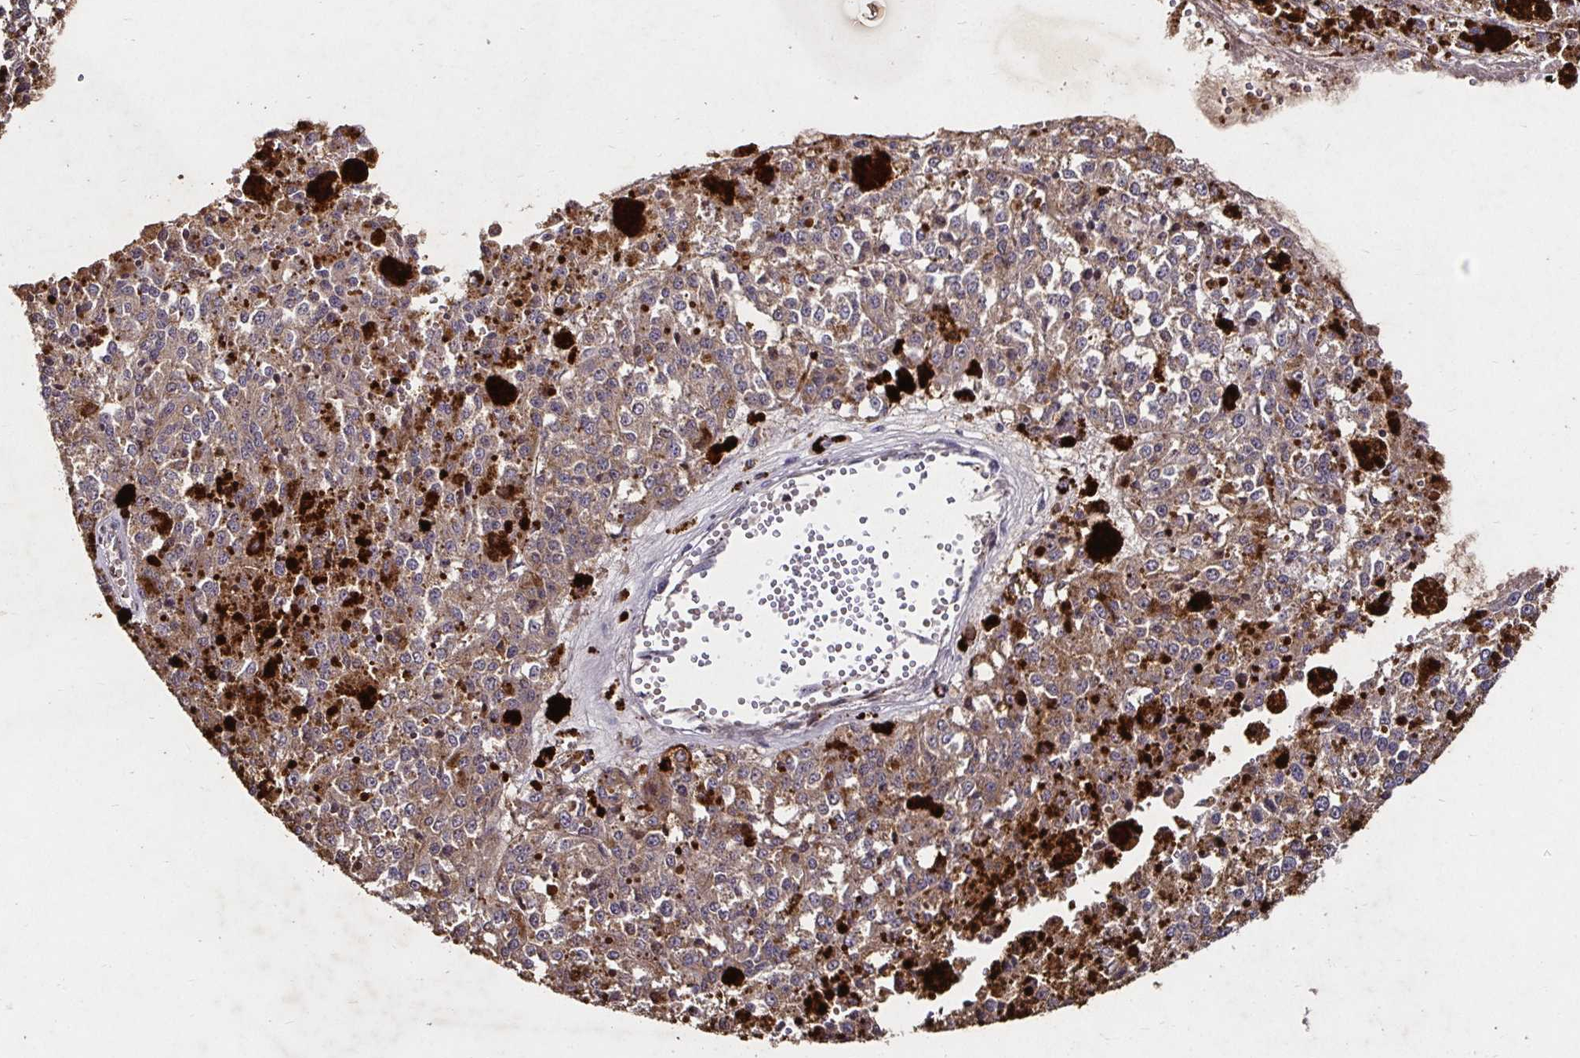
{"staining": {"intensity": "weak", "quantity": "25%-75%", "location": "cytoplasmic/membranous"}, "tissue": "melanoma", "cell_type": "Tumor cells", "image_type": "cancer", "snomed": [{"axis": "morphology", "description": "Malignant melanoma, Metastatic site"}, {"axis": "topography", "description": "Lymph node"}], "caption": "DAB immunohistochemical staining of melanoma demonstrates weak cytoplasmic/membranous protein staining in approximately 25%-75% of tumor cells.", "gene": "SMYD3", "patient": {"sex": "female", "age": 64}}